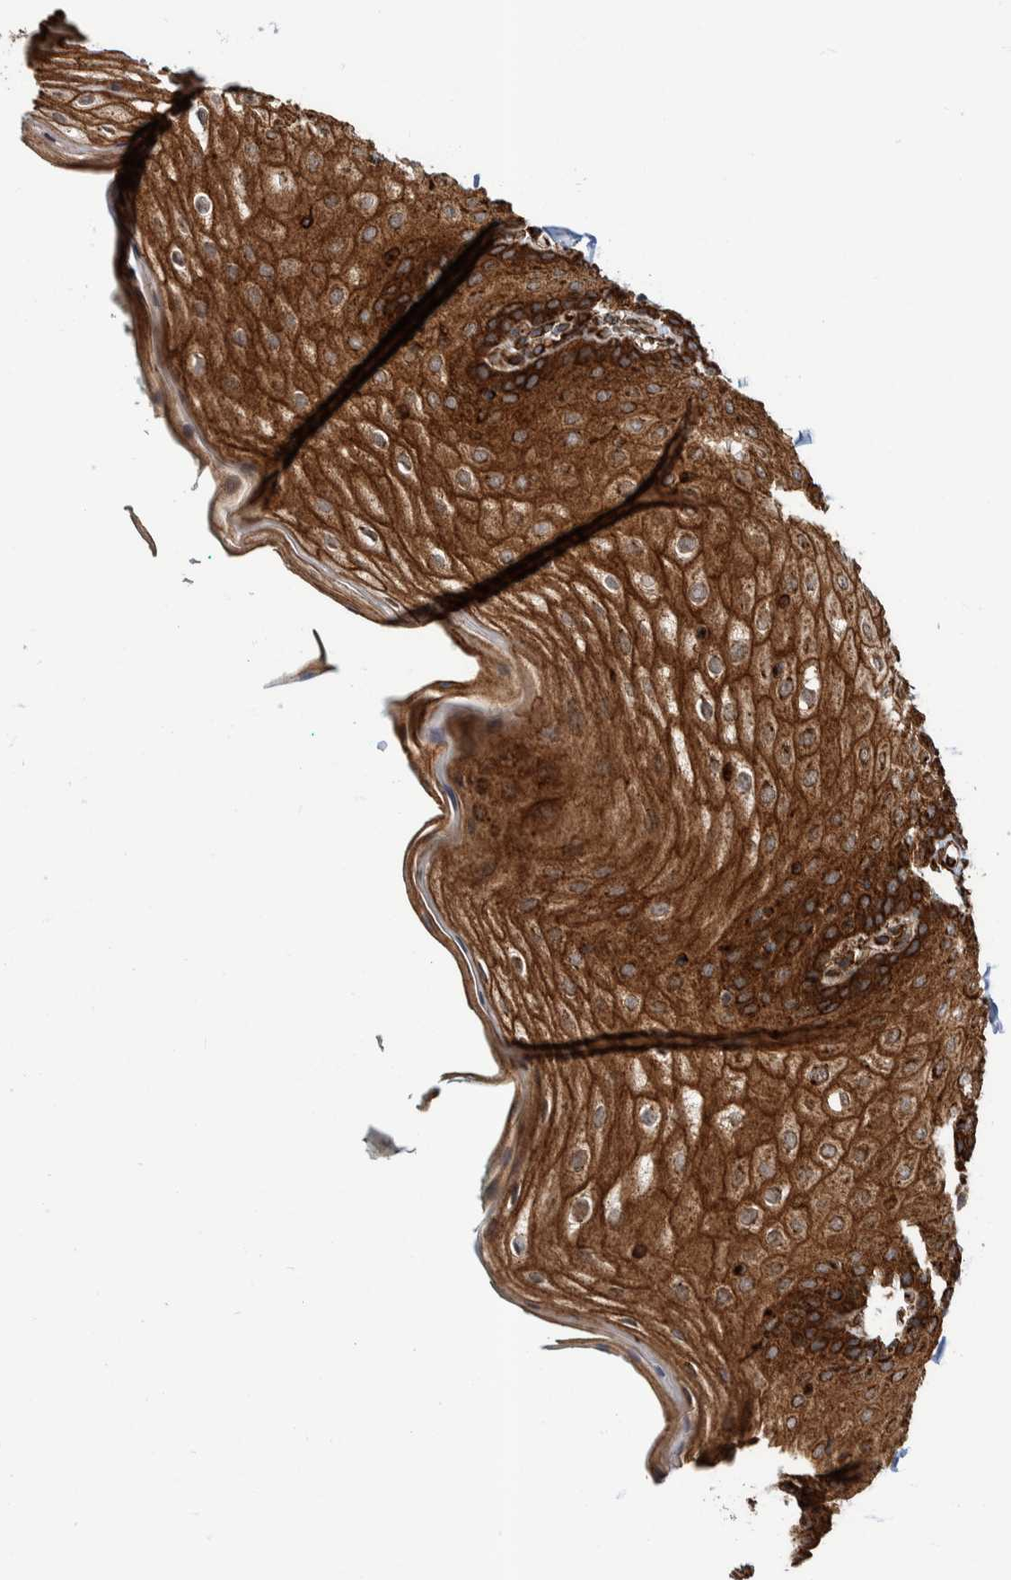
{"staining": {"intensity": "strong", "quantity": ">75%", "location": "cytoplasmic/membranous"}, "tissue": "oral mucosa", "cell_type": "Squamous epithelial cells", "image_type": "normal", "snomed": [{"axis": "morphology", "description": "Normal tissue, NOS"}, {"axis": "topography", "description": "Skin"}, {"axis": "topography", "description": "Oral tissue"}], "caption": "A micrograph of human oral mucosa stained for a protein reveals strong cytoplasmic/membranous brown staining in squamous epithelial cells. The protein is stained brown, and the nuclei are stained in blue (DAB (3,3'-diaminobenzidine) IHC with brightfield microscopy, high magnification).", "gene": "CCDC57", "patient": {"sex": "male", "age": 84}}